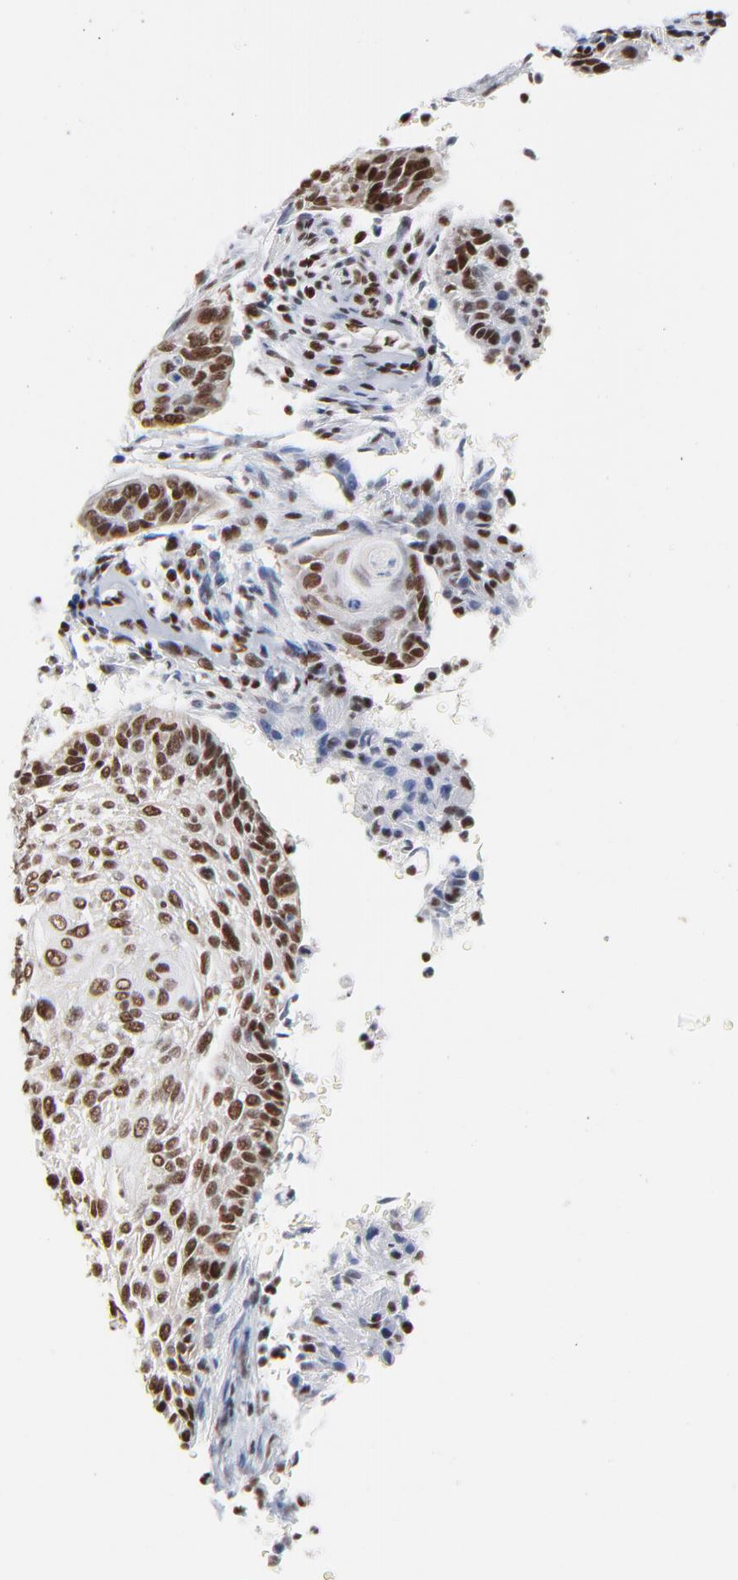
{"staining": {"intensity": "strong", "quantity": ">75%", "location": "nuclear"}, "tissue": "cervical cancer", "cell_type": "Tumor cells", "image_type": "cancer", "snomed": [{"axis": "morphology", "description": "Squamous cell carcinoma, NOS"}, {"axis": "topography", "description": "Cervix"}], "caption": "High-power microscopy captured an immunohistochemistry (IHC) micrograph of cervical squamous cell carcinoma, revealing strong nuclear positivity in approximately >75% of tumor cells. (Stains: DAB in brown, nuclei in blue, Microscopy: brightfield microscopy at high magnification).", "gene": "CREB1", "patient": {"sex": "female", "age": 33}}